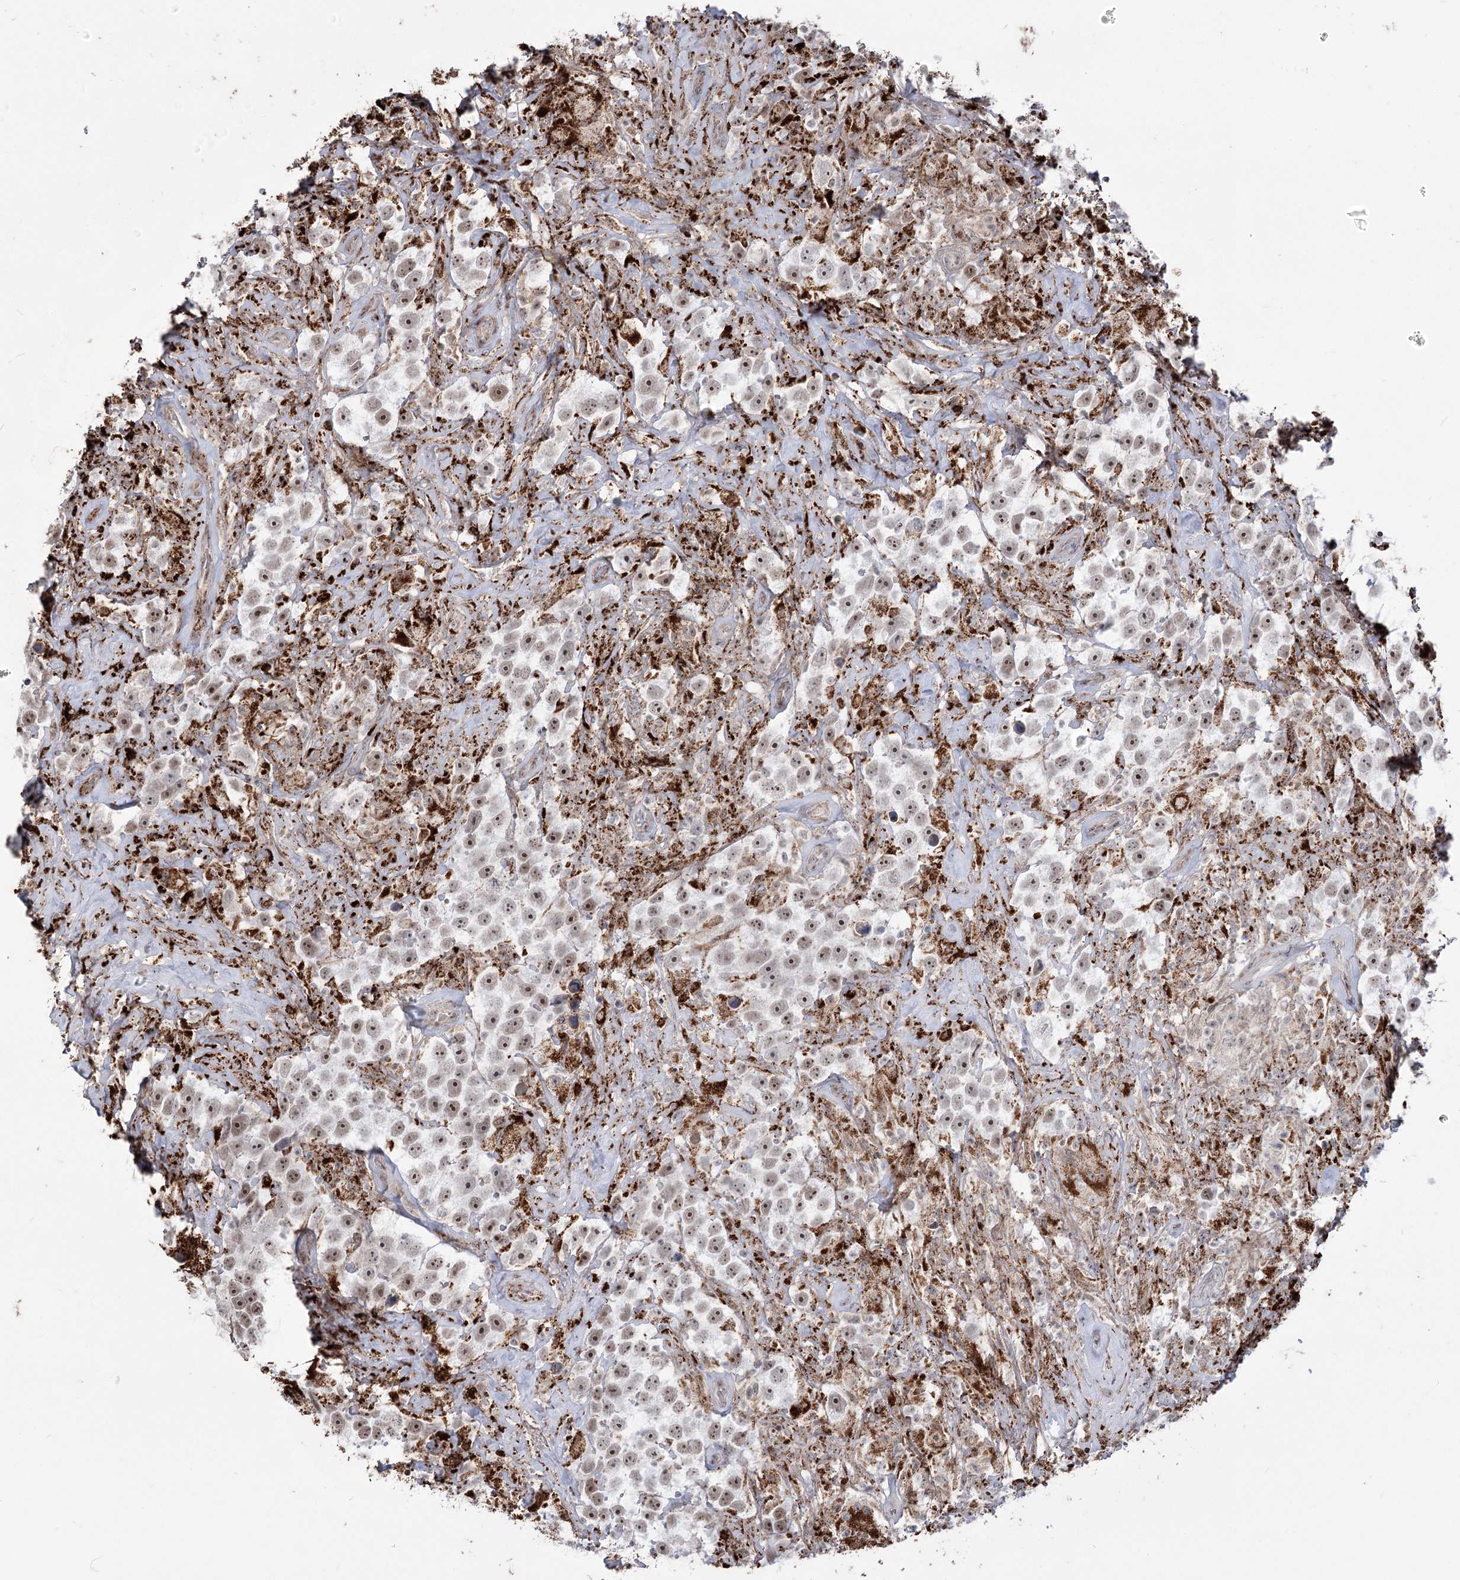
{"staining": {"intensity": "moderate", "quantity": ">75%", "location": "nuclear"}, "tissue": "testis cancer", "cell_type": "Tumor cells", "image_type": "cancer", "snomed": [{"axis": "morphology", "description": "Seminoma, NOS"}, {"axis": "topography", "description": "Testis"}], "caption": "Protein expression analysis of testis seminoma displays moderate nuclear positivity in approximately >75% of tumor cells.", "gene": "ZSCAN23", "patient": {"sex": "male", "age": 49}}